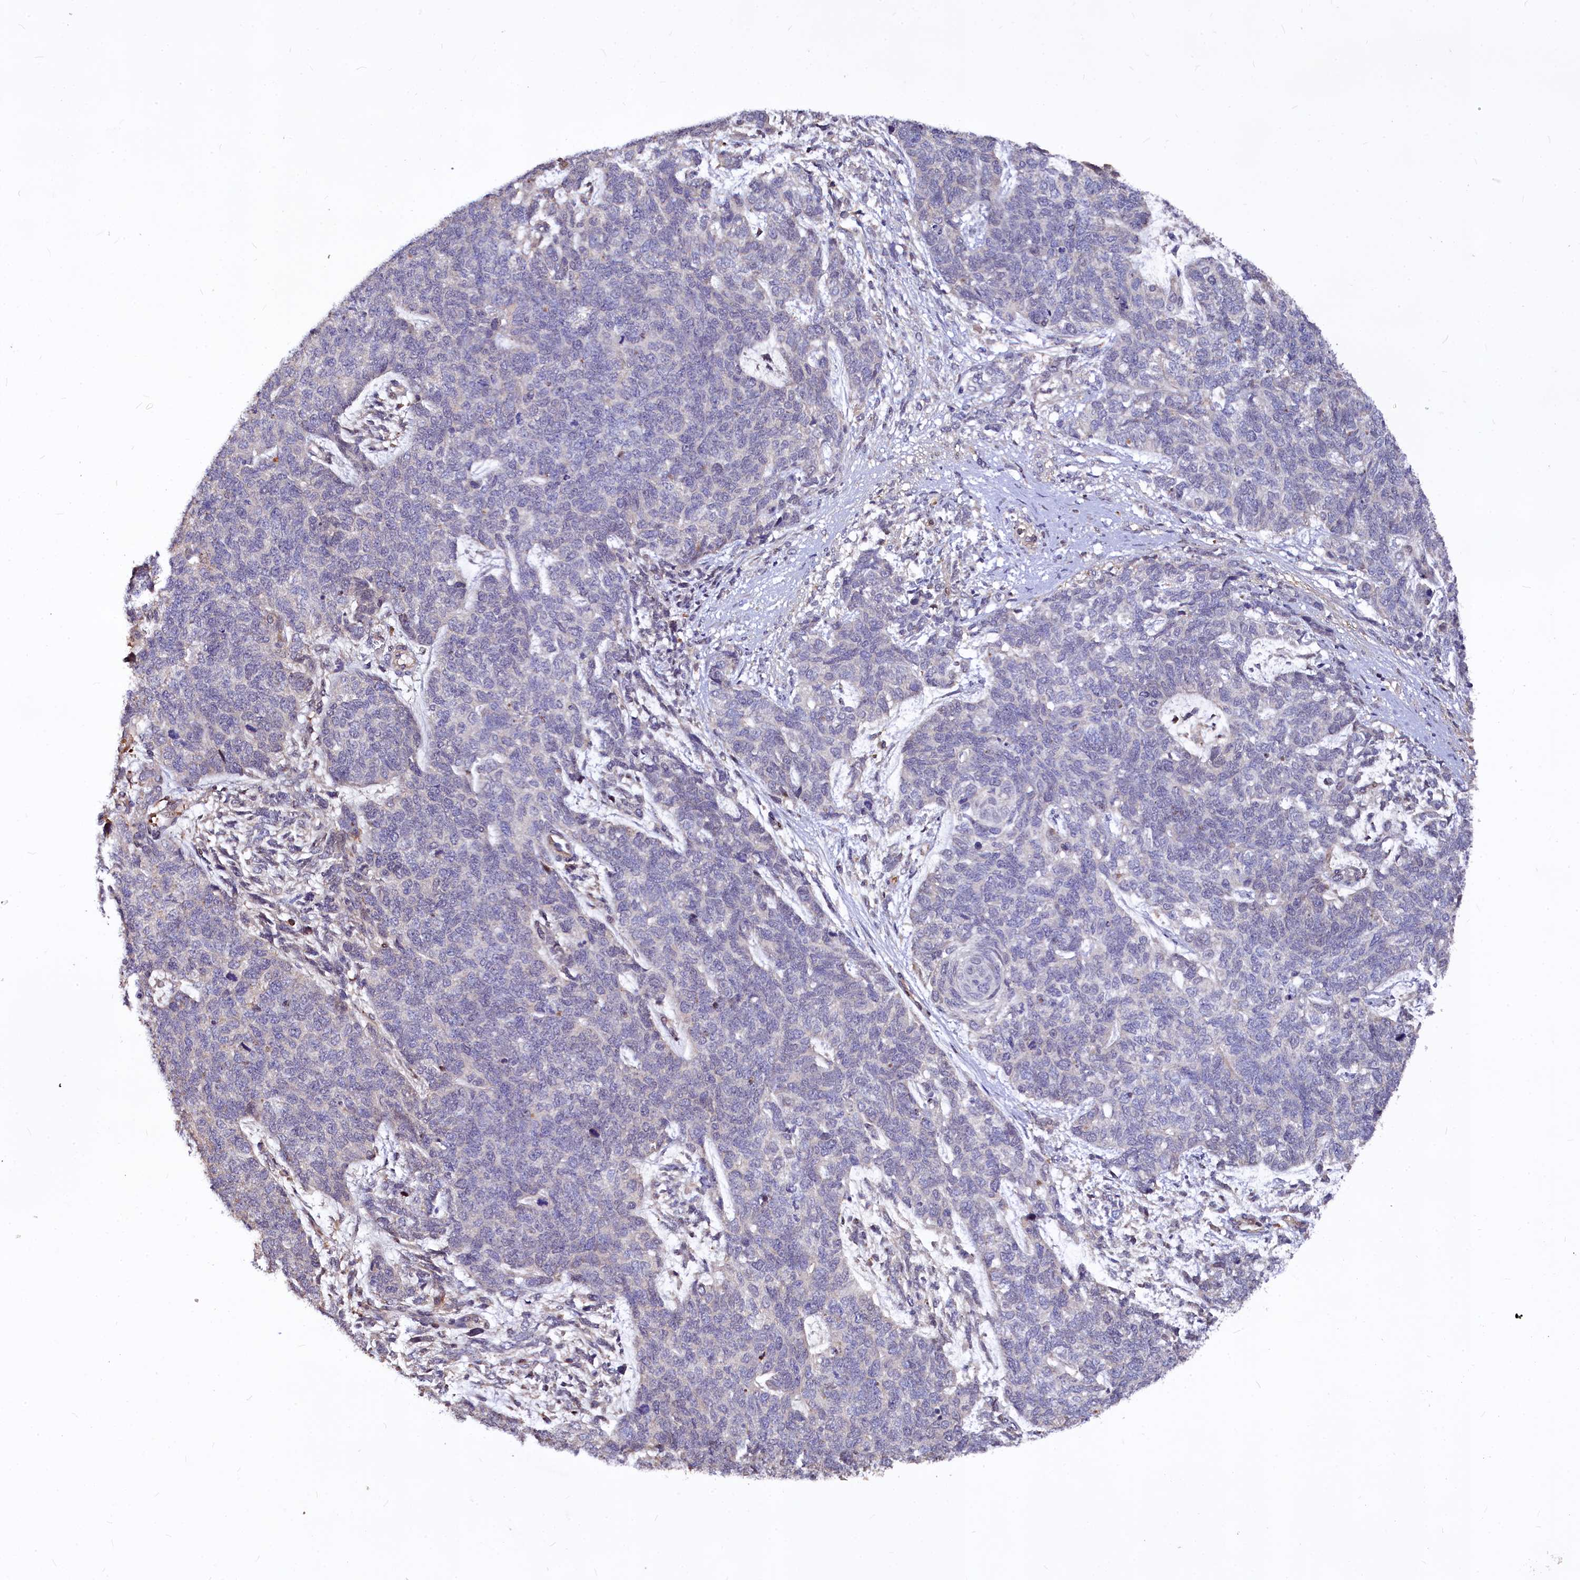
{"staining": {"intensity": "negative", "quantity": "none", "location": "none"}, "tissue": "cervical cancer", "cell_type": "Tumor cells", "image_type": "cancer", "snomed": [{"axis": "morphology", "description": "Squamous cell carcinoma, NOS"}, {"axis": "topography", "description": "Cervix"}], "caption": "High power microscopy photomicrograph of an IHC photomicrograph of squamous cell carcinoma (cervical), revealing no significant expression in tumor cells.", "gene": "ATG101", "patient": {"sex": "female", "age": 63}}